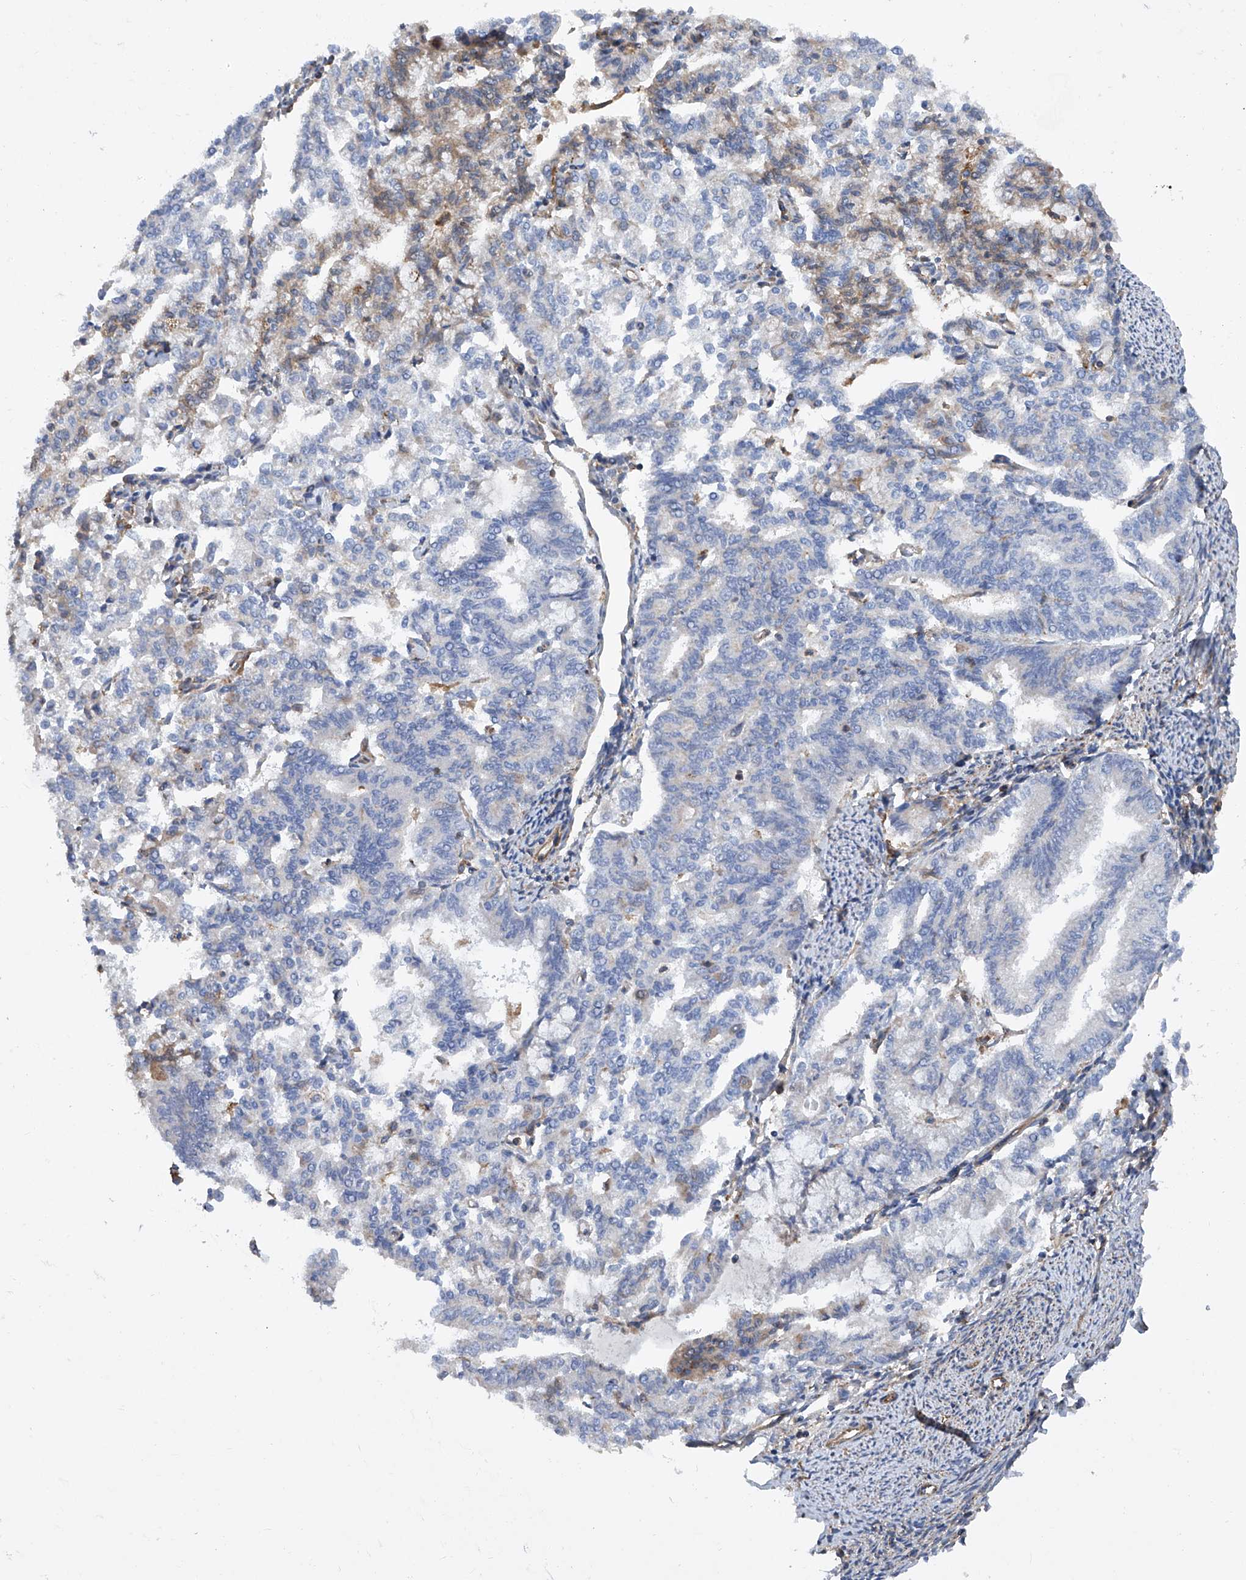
{"staining": {"intensity": "weak", "quantity": "<25%", "location": "cytoplasmic/membranous"}, "tissue": "endometrial cancer", "cell_type": "Tumor cells", "image_type": "cancer", "snomed": [{"axis": "morphology", "description": "Adenocarcinoma, NOS"}, {"axis": "topography", "description": "Endometrium"}], "caption": "The image shows no staining of tumor cells in endometrial cancer (adenocarcinoma).", "gene": "SMAP1", "patient": {"sex": "female", "age": 79}}